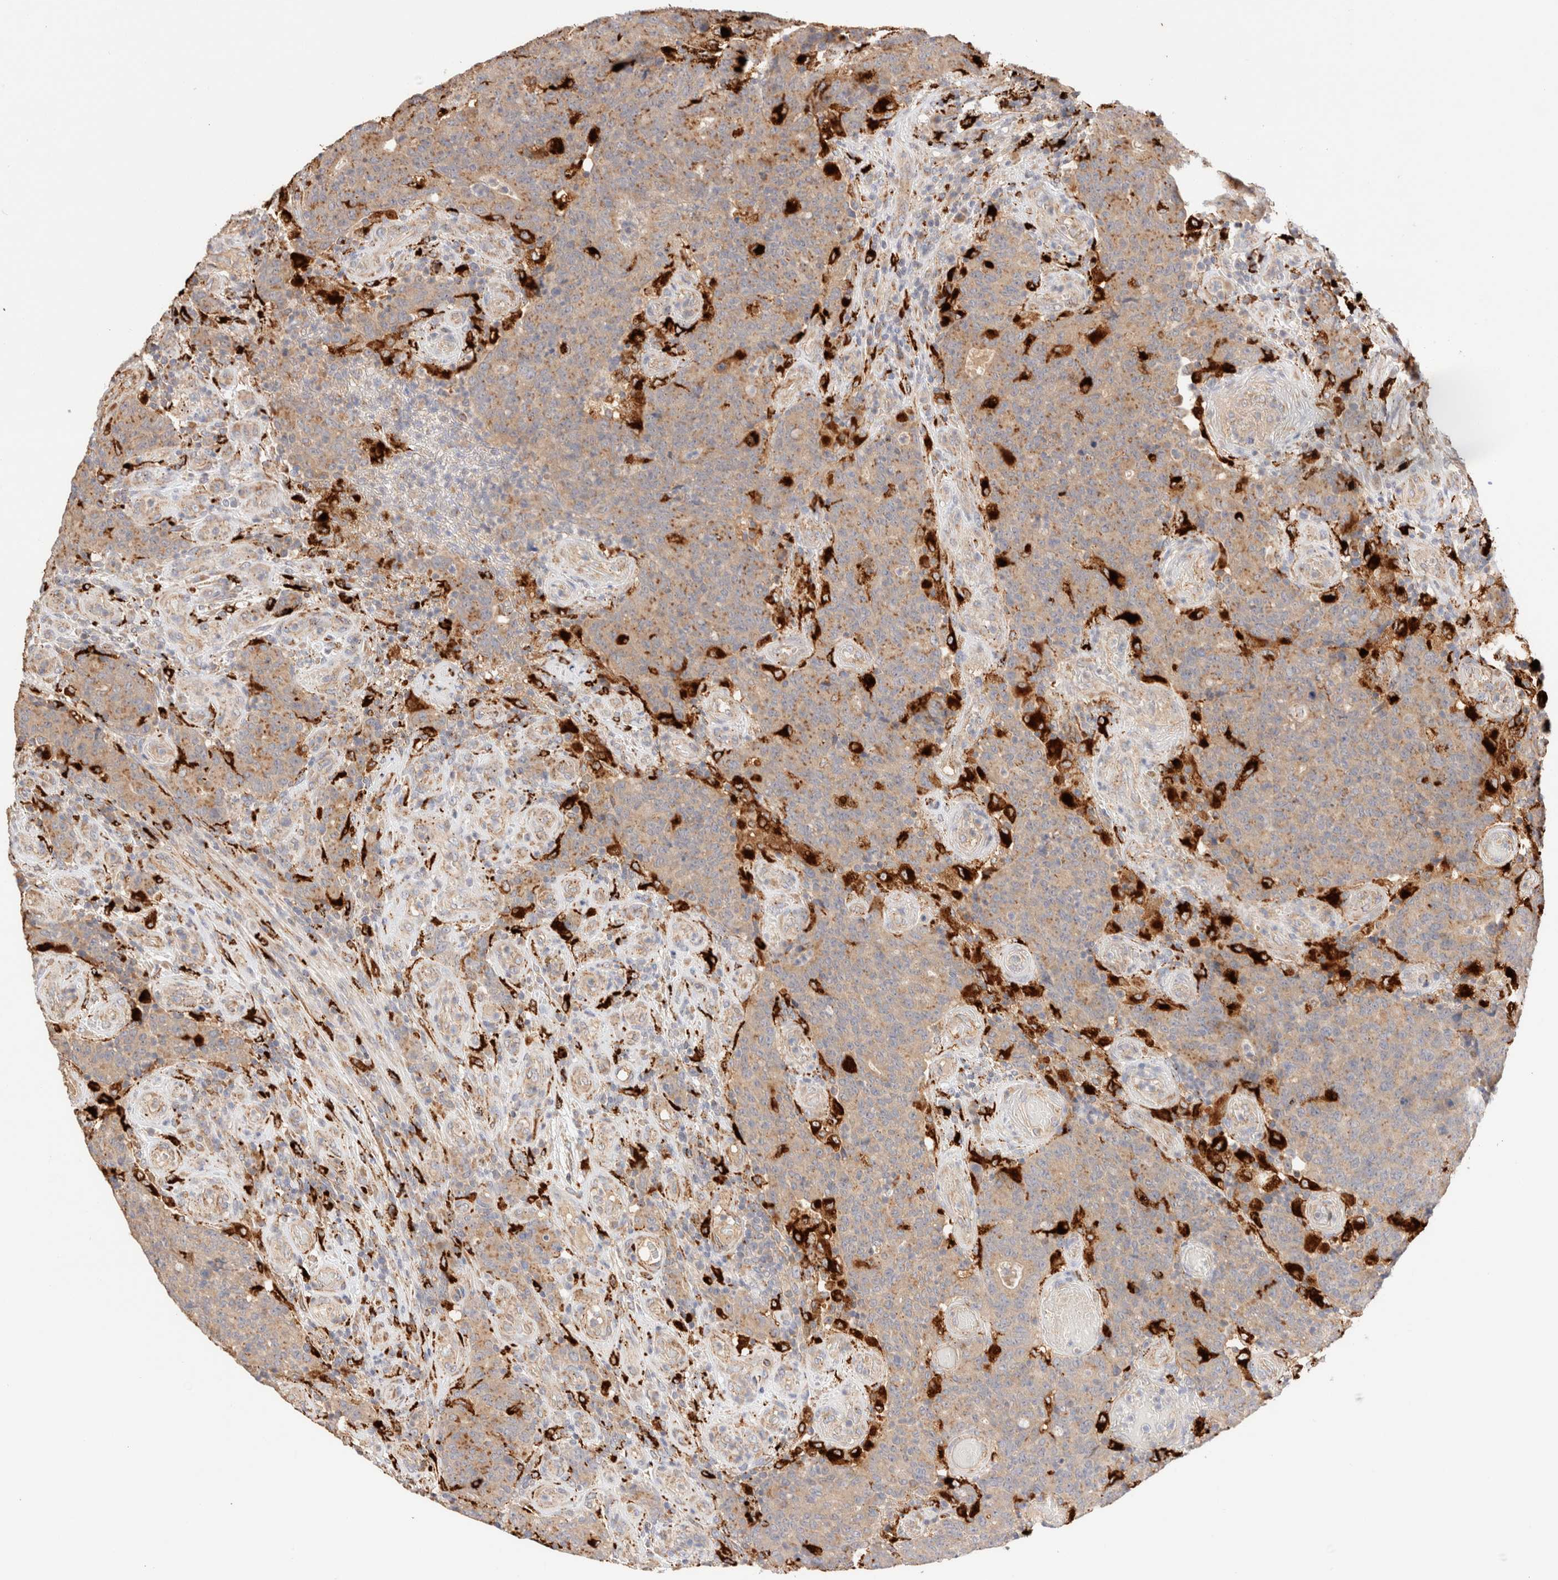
{"staining": {"intensity": "weak", "quantity": ">75%", "location": "cytoplasmic/membranous"}, "tissue": "colorectal cancer", "cell_type": "Tumor cells", "image_type": "cancer", "snomed": [{"axis": "morphology", "description": "Normal tissue, NOS"}, {"axis": "morphology", "description": "Adenocarcinoma, NOS"}, {"axis": "topography", "description": "Colon"}], "caption": "Approximately >75% of tumor cells in adenocarcinoma (colorectal) show weak cytoplasmic/membranous protein staining as visualized by brown immunohistochemical staining.", "gene": "RABEPK", "patient": {"sex": "female", "age": 75}}